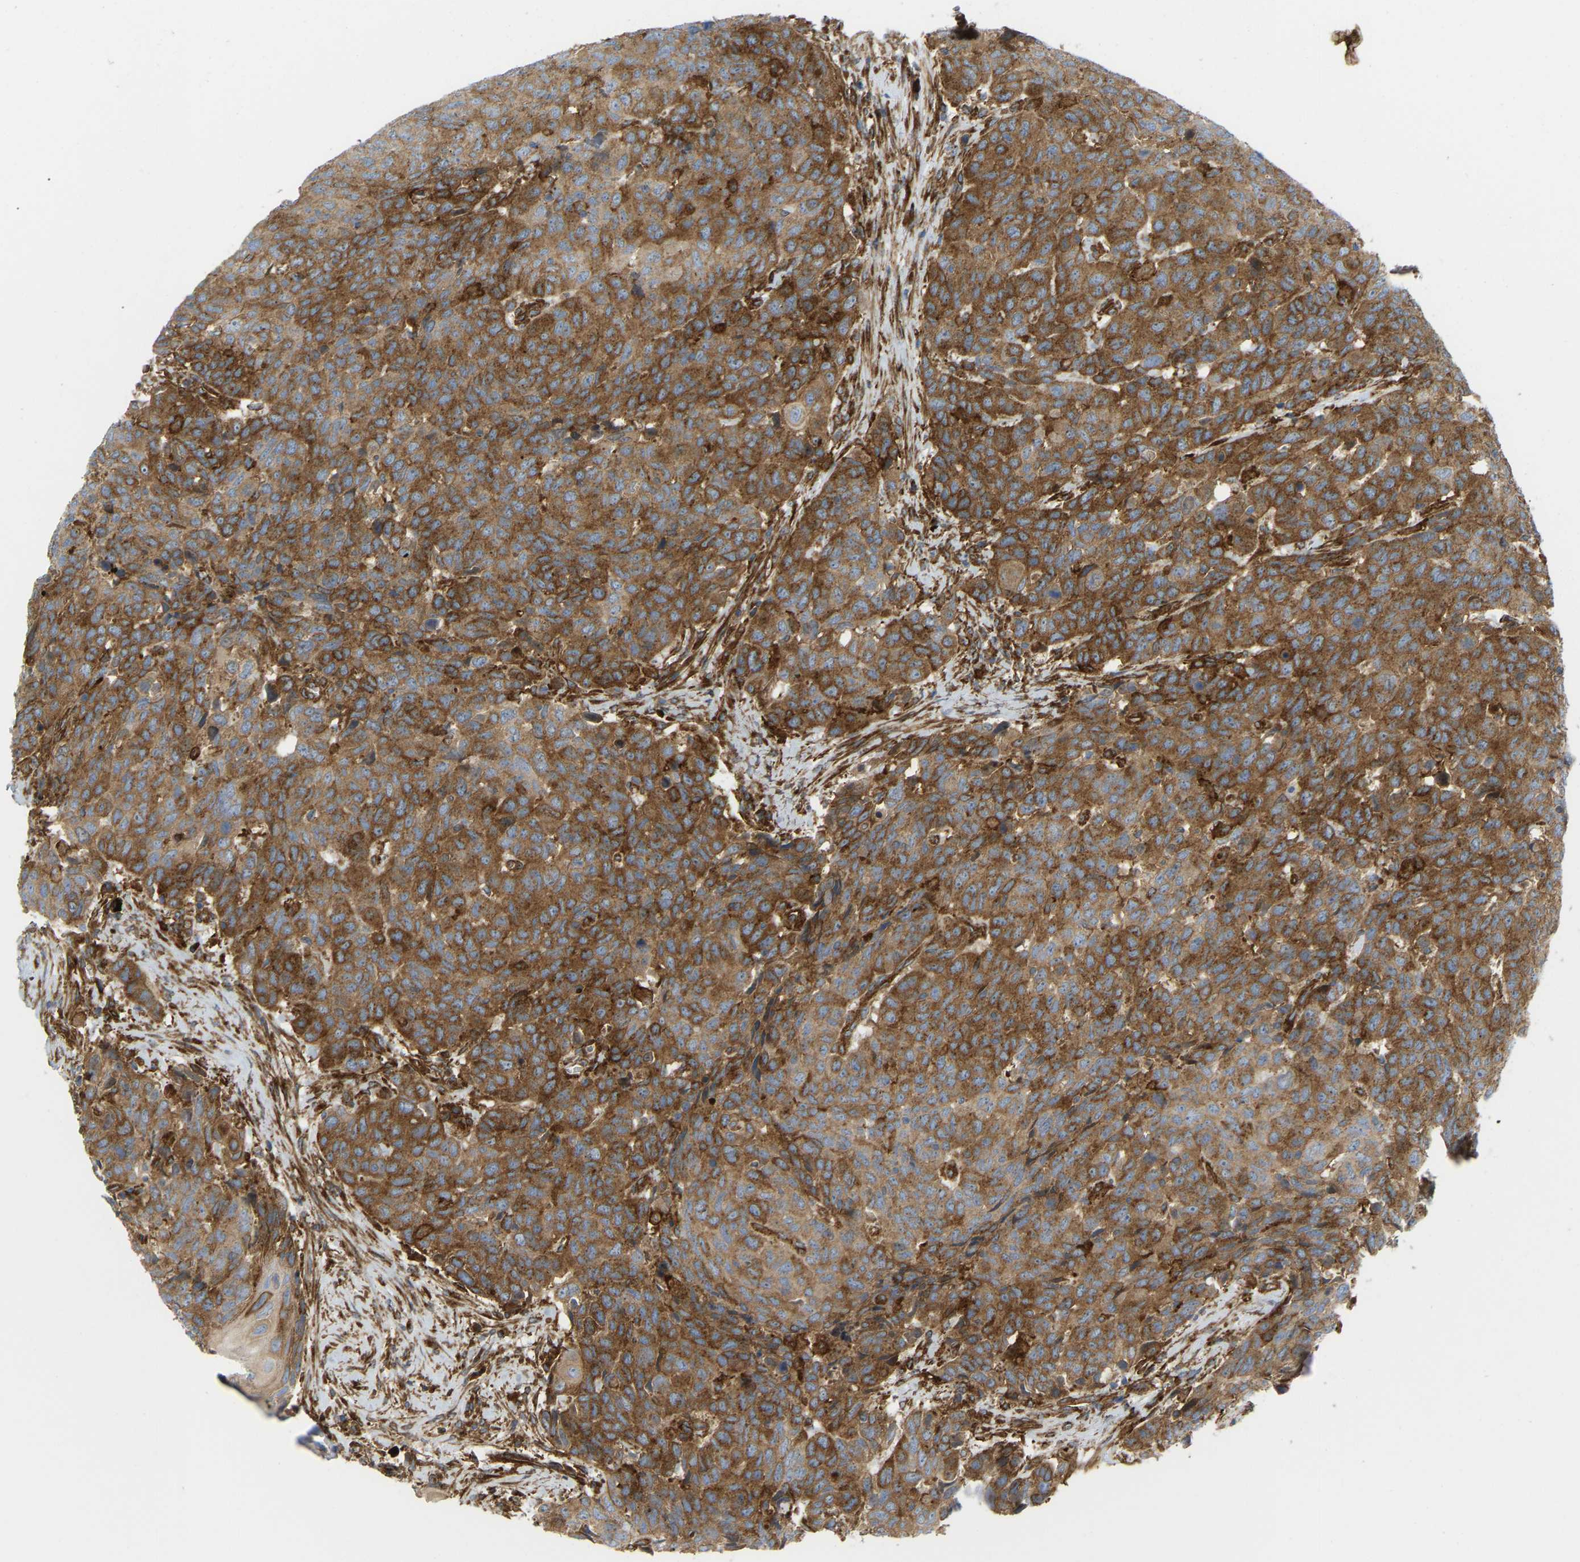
{"staining": {"intensity": "moderate", "quantity": ">75%", "location": "cytoplasmic/membranous"}, "tissue": "head and neck cancer", "cell_type": "Tumor cells", "image_type": "cancer", "snomed": [{"axis": "morphology", "description": "Squamous cell carcinoma, NOS"}, {"axis": "topography", "description": "Head-Neck"}], "caption": "Tumor cells display medium levels of moderate cytoplasmic/membranous expression in approximately >75% of cells in head and neck squamous cell carcinoma. The staining was performed using DAB (3,3'-diaminobenzidine), with brown indicating positive protein expression. Nuclei are stained blue with hematoxylin.", "gene": "PICALM", "patient": {"sex": "male", "age": 66}}